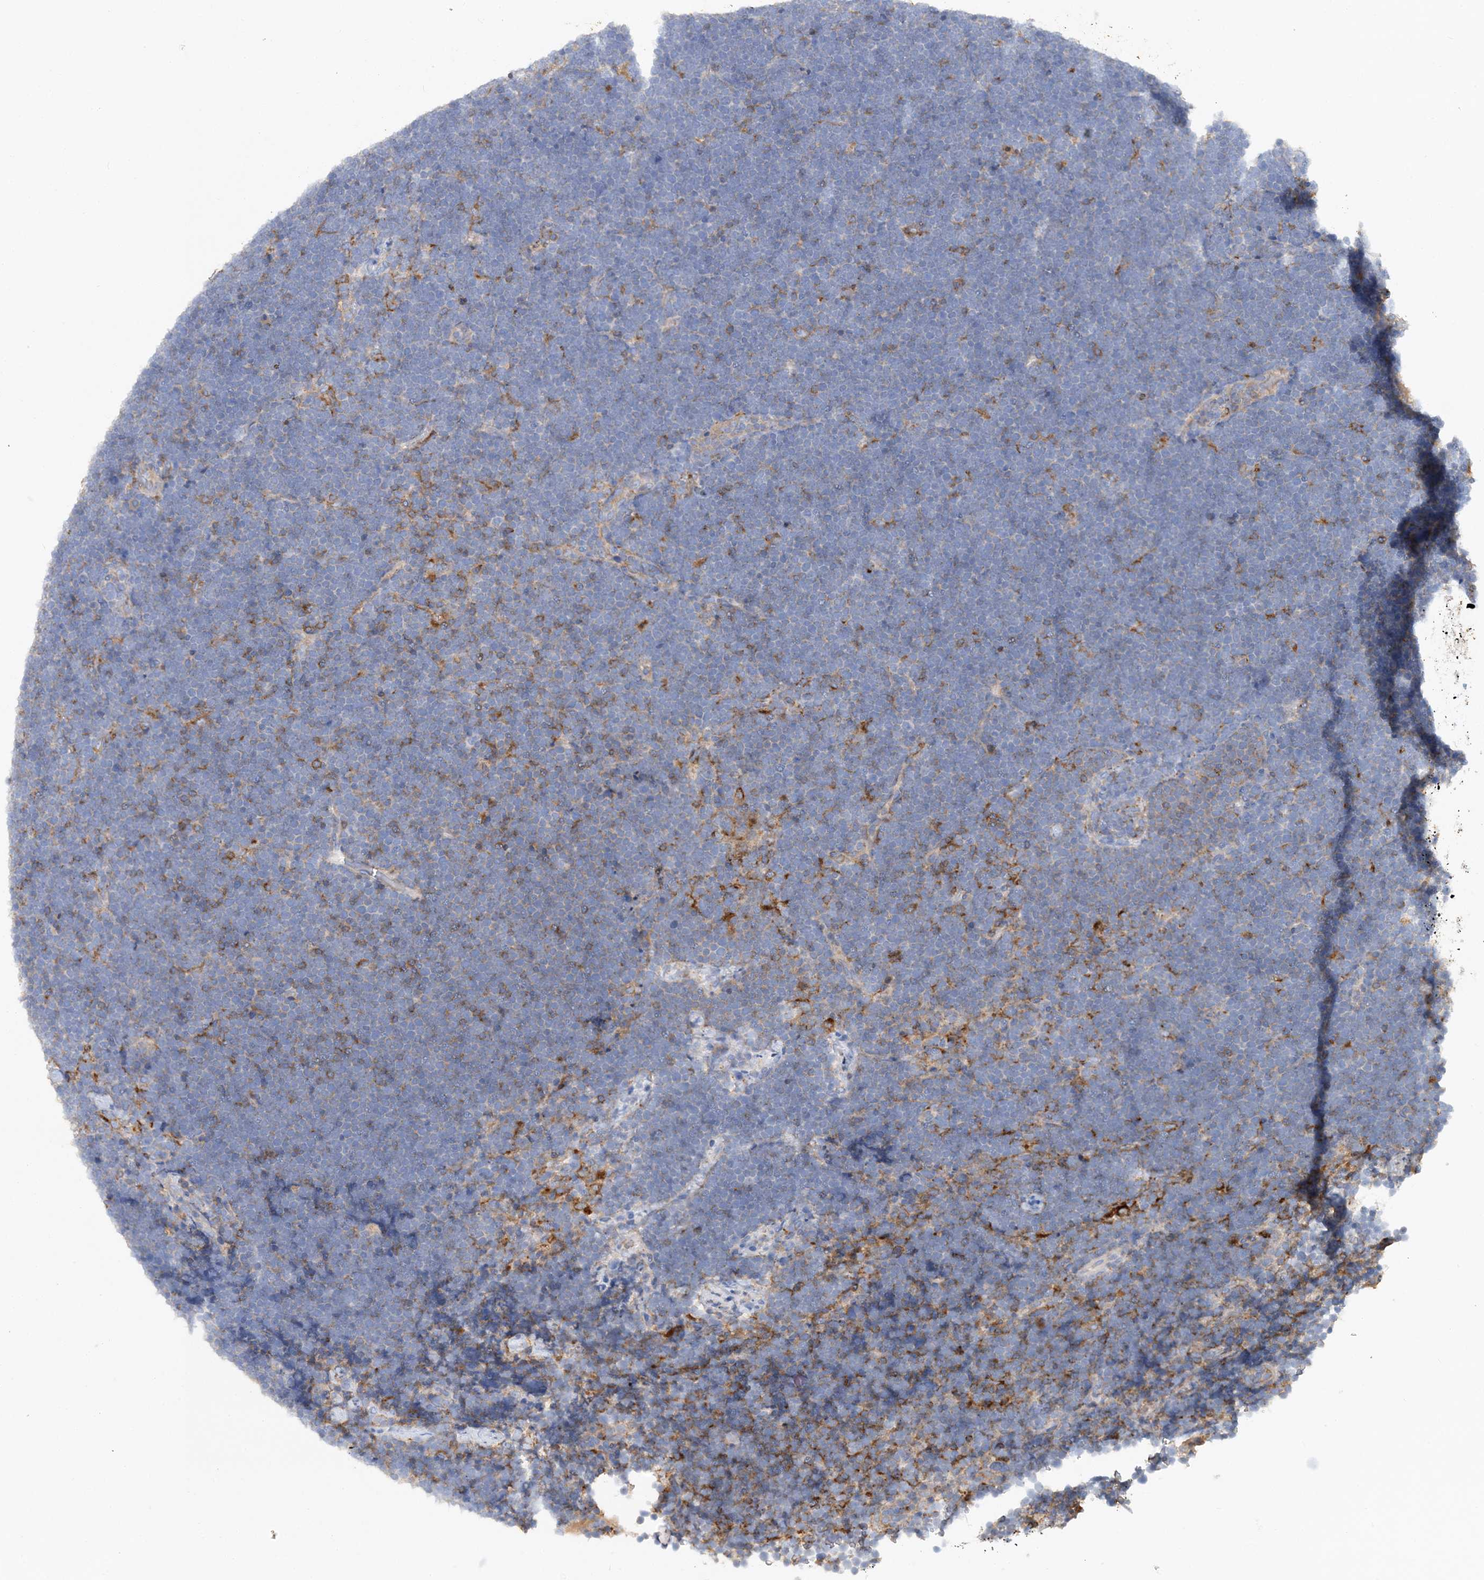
{"staining": {"intensity": "negative", "quantity": "none", "location": "none"}, "tissue": "lymphoma", "cell_type": "Tumor cells", "image_type": "cancer", "snomed": [{"axis": "morphology", "description": "Malignant lymphoma, non-Hodgkin's type, High grade"}, {"axis": "topography", "description": "Lymph node"}], "caption": "Lymphoma was stained to show a protein in brown. There is no significant positivity in tumor cells.", "gene": "GRINA", "patient": {"sex": "male", "age": 13}}